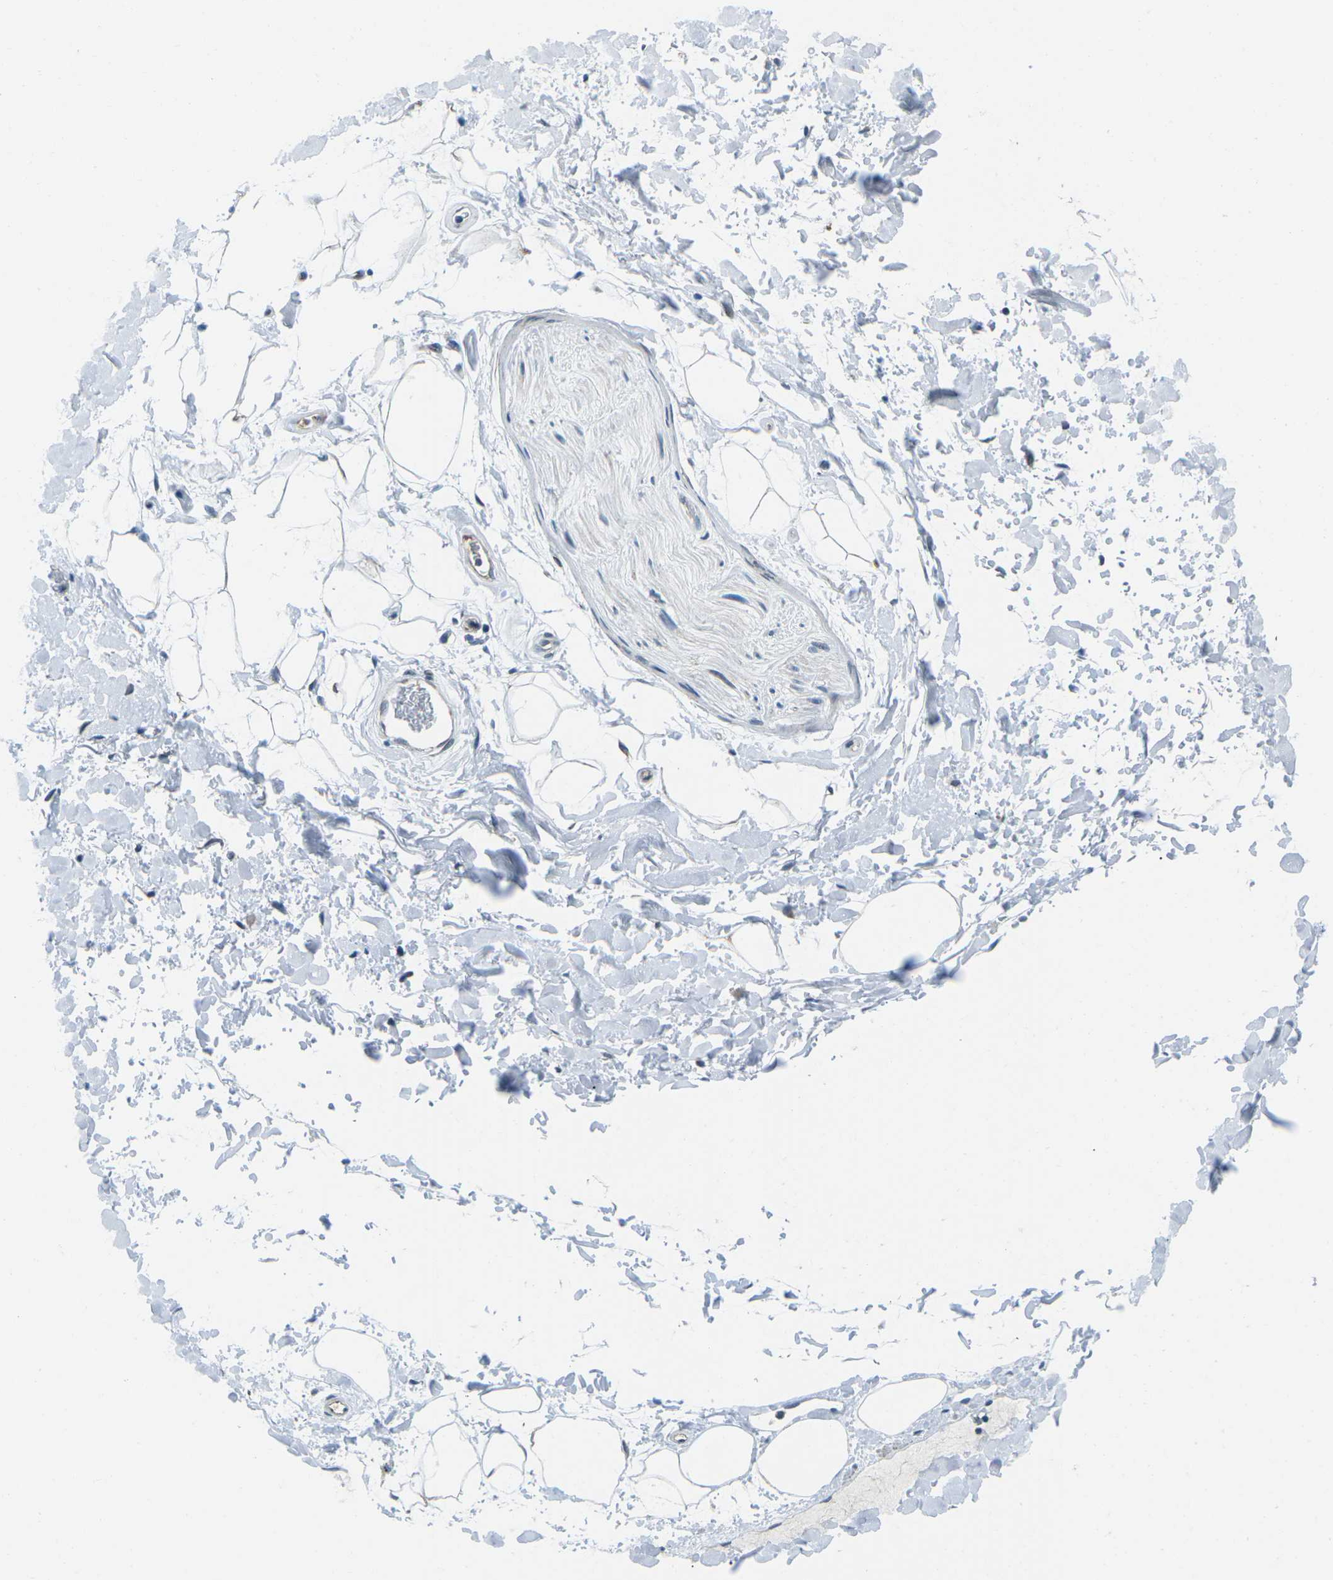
{"staining": {"intensity": "negative", "quantity": "none", "location": "none"}, "tissue": "adipose tissue", "cell_type": "Adipocytes", "image_type": "normal", "snomed": [{"axis": "morphology", "description": "Normal tissue, NOS"}, {"axis": "topography", "description": "Soft tissue"}], "caption": "The image displays no staining of adipocytes in benign adipose tissue.", "gene": "RFESD", "patient": {"sex": "male", "age": 72}}